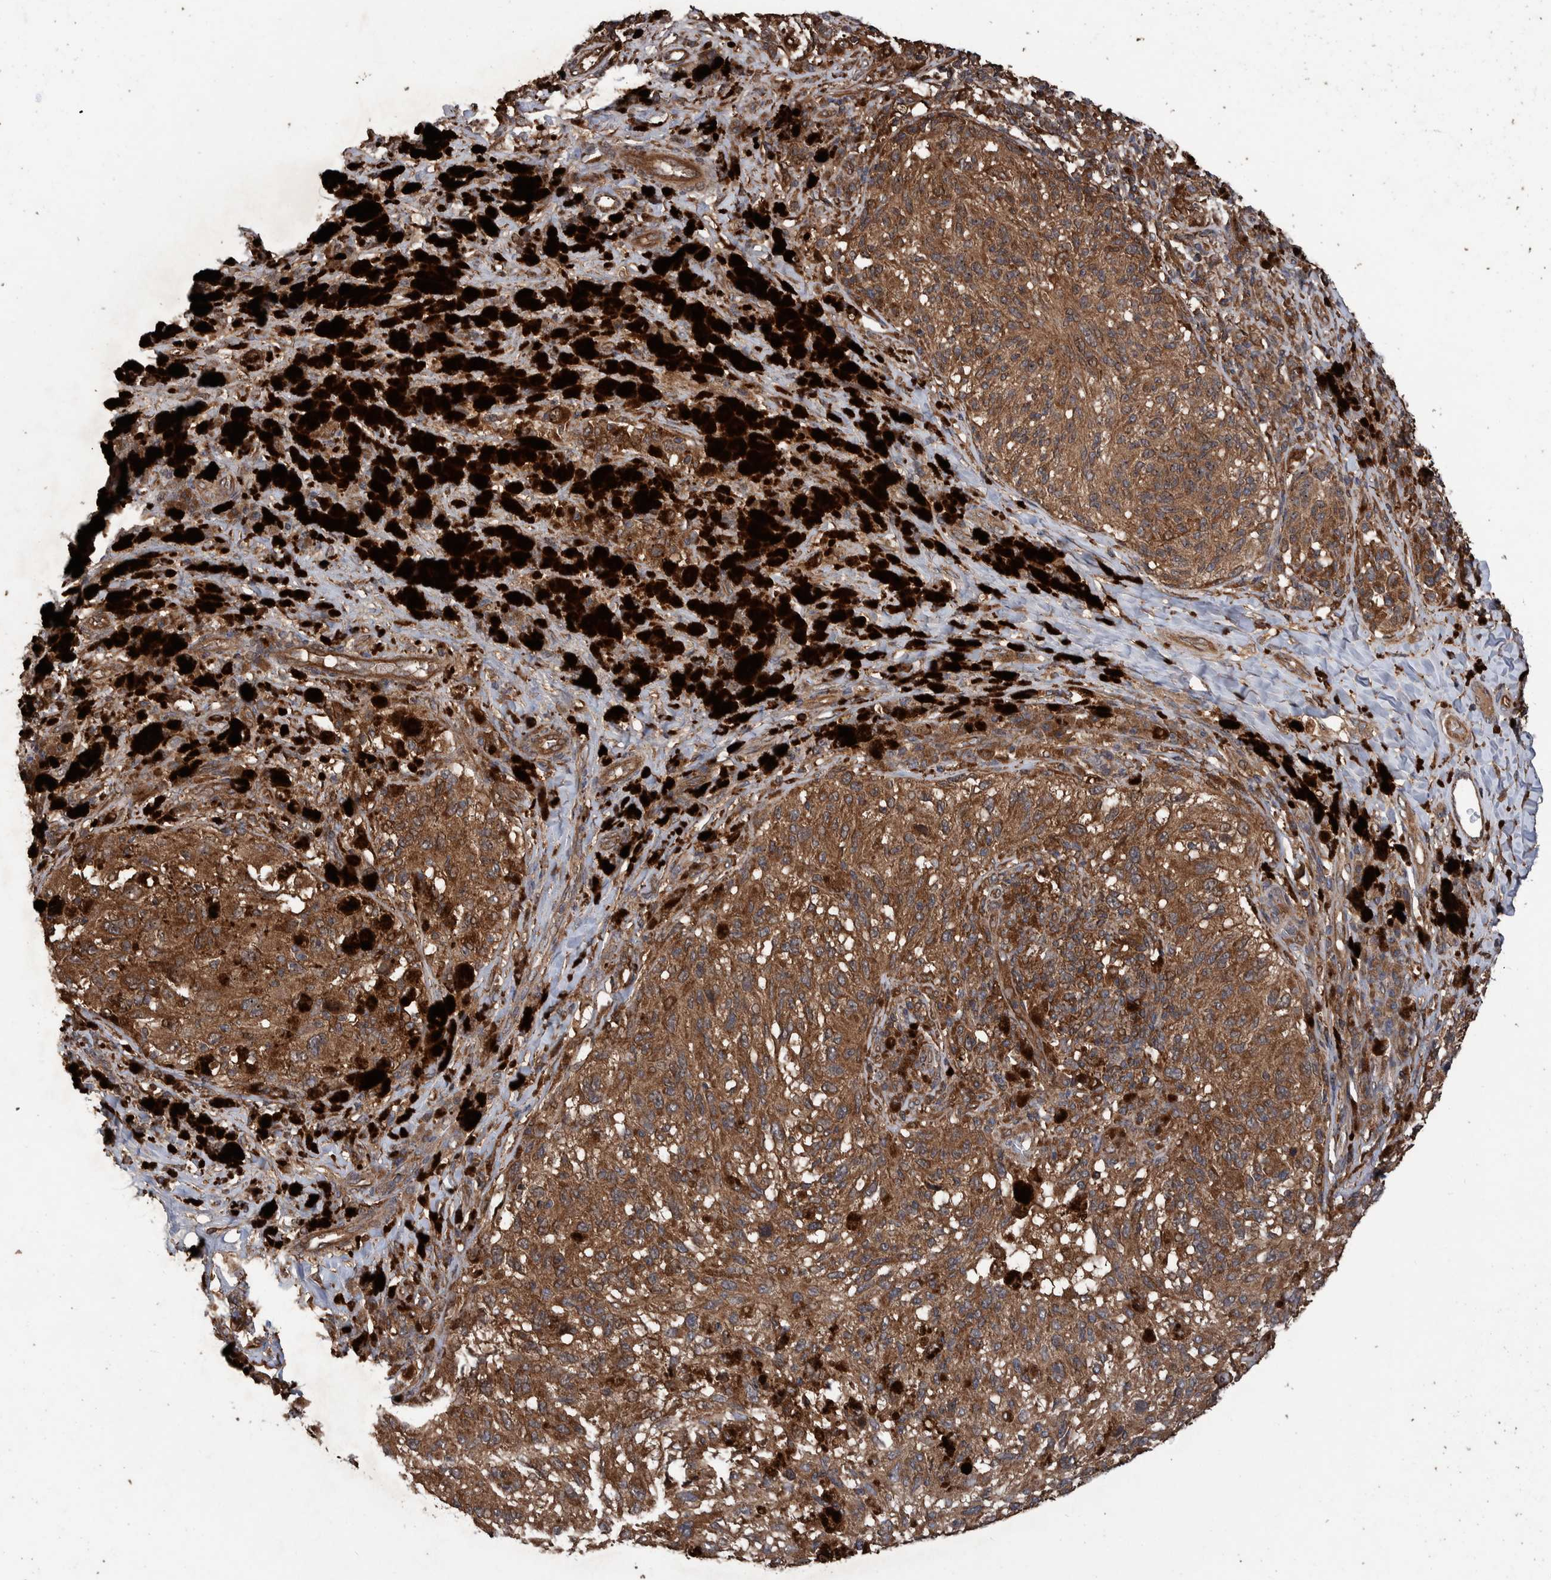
{"staining": {"intensity": "strong", "quantity": ">75%", "location": "cytoplasmic/membranous"}, "tissue": "melanoma", "cell_type": "Tumor cells", "image_type": "cancer", "snomed": [{"axis": "morphology", "description": "Malignant melanoma, NOS"}, {"axis": "topography", "description": "Skin"}], "caption": "A histopathology image showing strong cytoplasmic/membranous staining in approximately >75% of tumor cells in malignant melanoma, as visualized by brown immunohistochemical staining.", "gene": "TRIM16", "patient": {"sex": "female", "age": 73}}